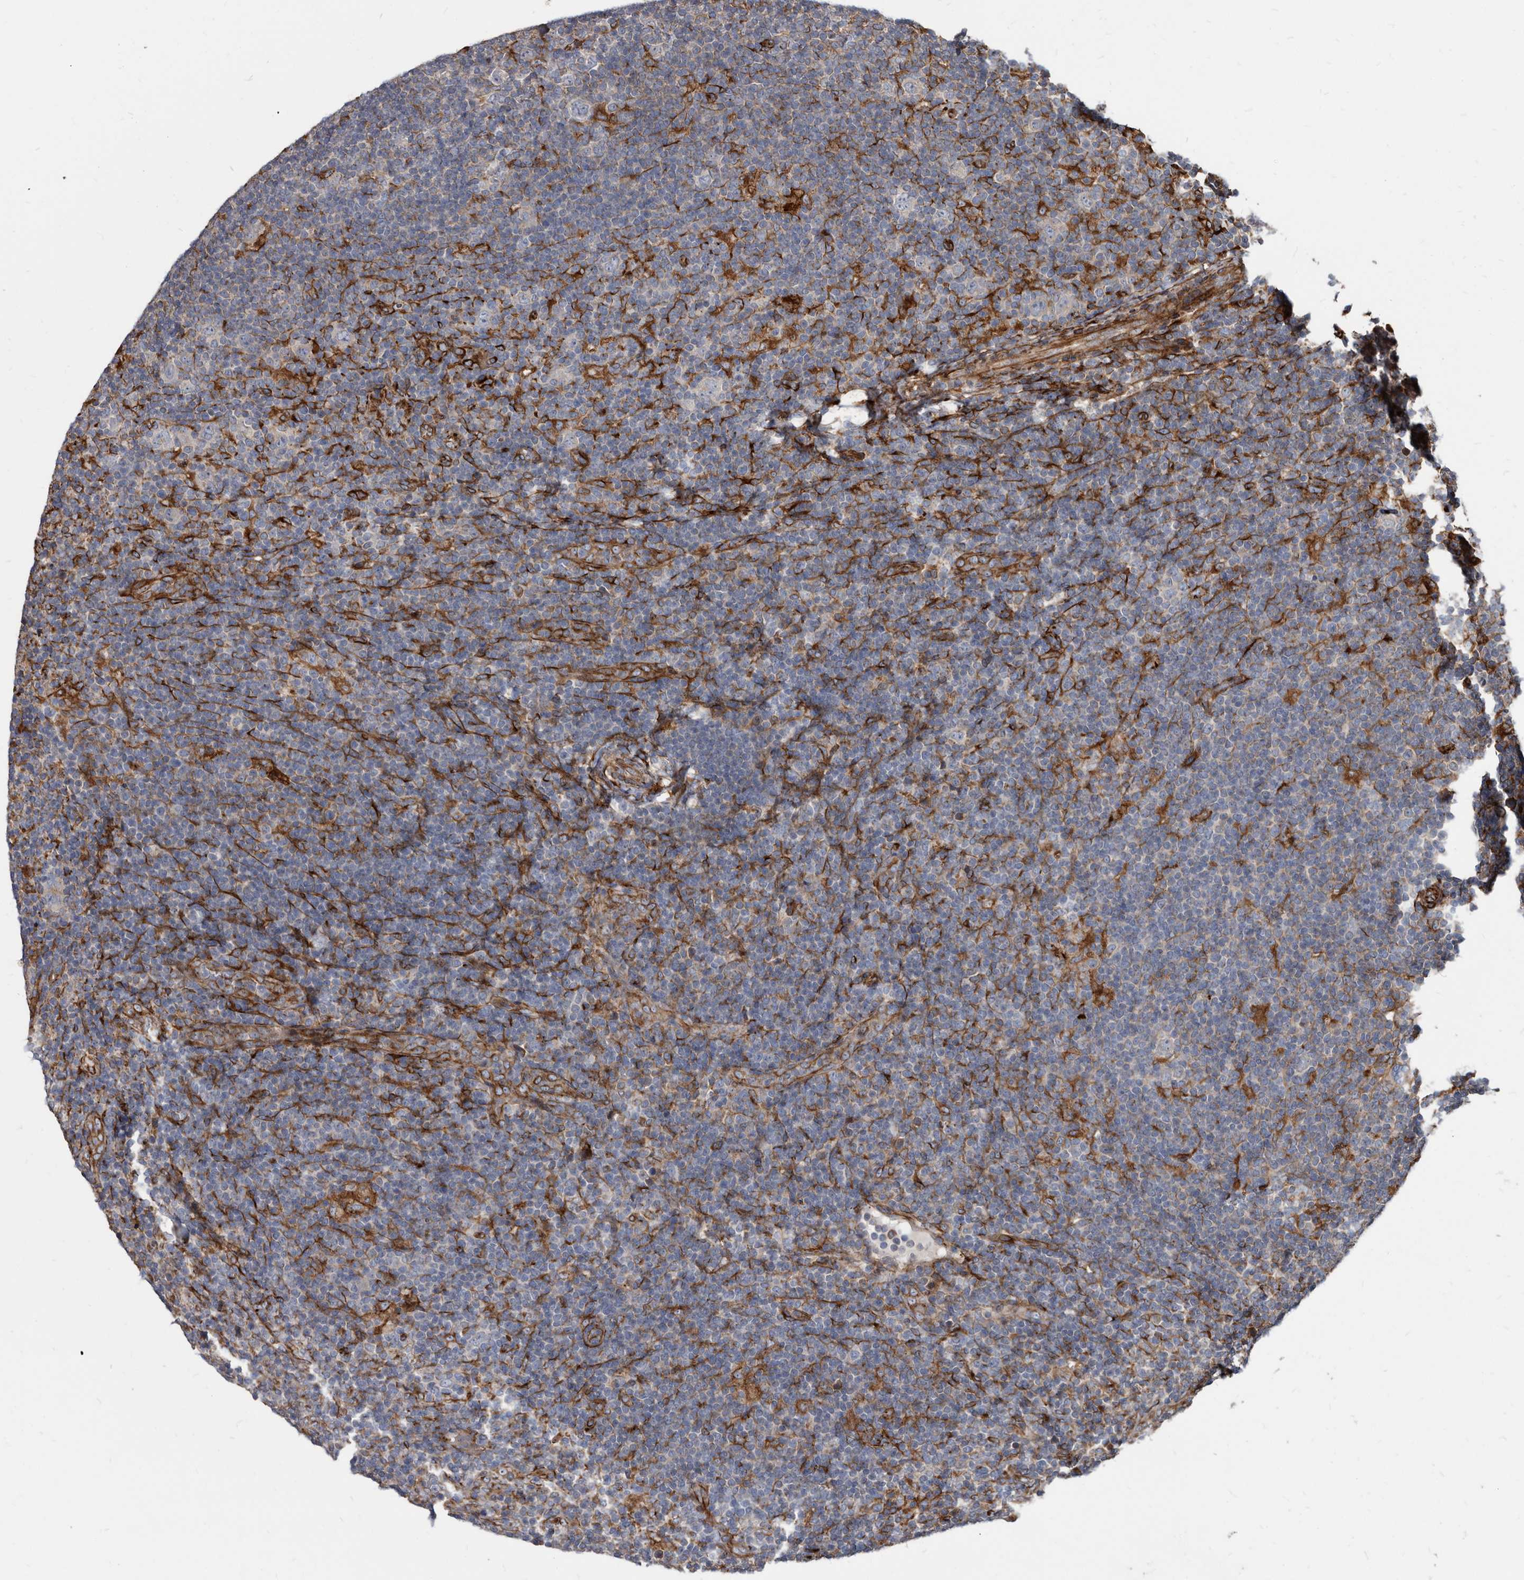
{"staining": {"intensity": "negative", "quantity": "none", "location": "none"}, "tissue": "lymphoma", "cell_type": "Tumor cells", "image_type": "cancer", "snomed": [{"axis": "morphology", "description": "Hodgkin's disease, NOS"}, {"axis": "topography", "description": "Lymph node"}], "caption": "A high-resolution micrograph shows IHC staining of Hodgkin's disease, which reveals no significant expression in tumor cells. (Immunohistochemistry (ihc), brightfield microscopy, high magnification).", "gene": "KCTD20", "patient": {"sex": "female", "age": 57}}